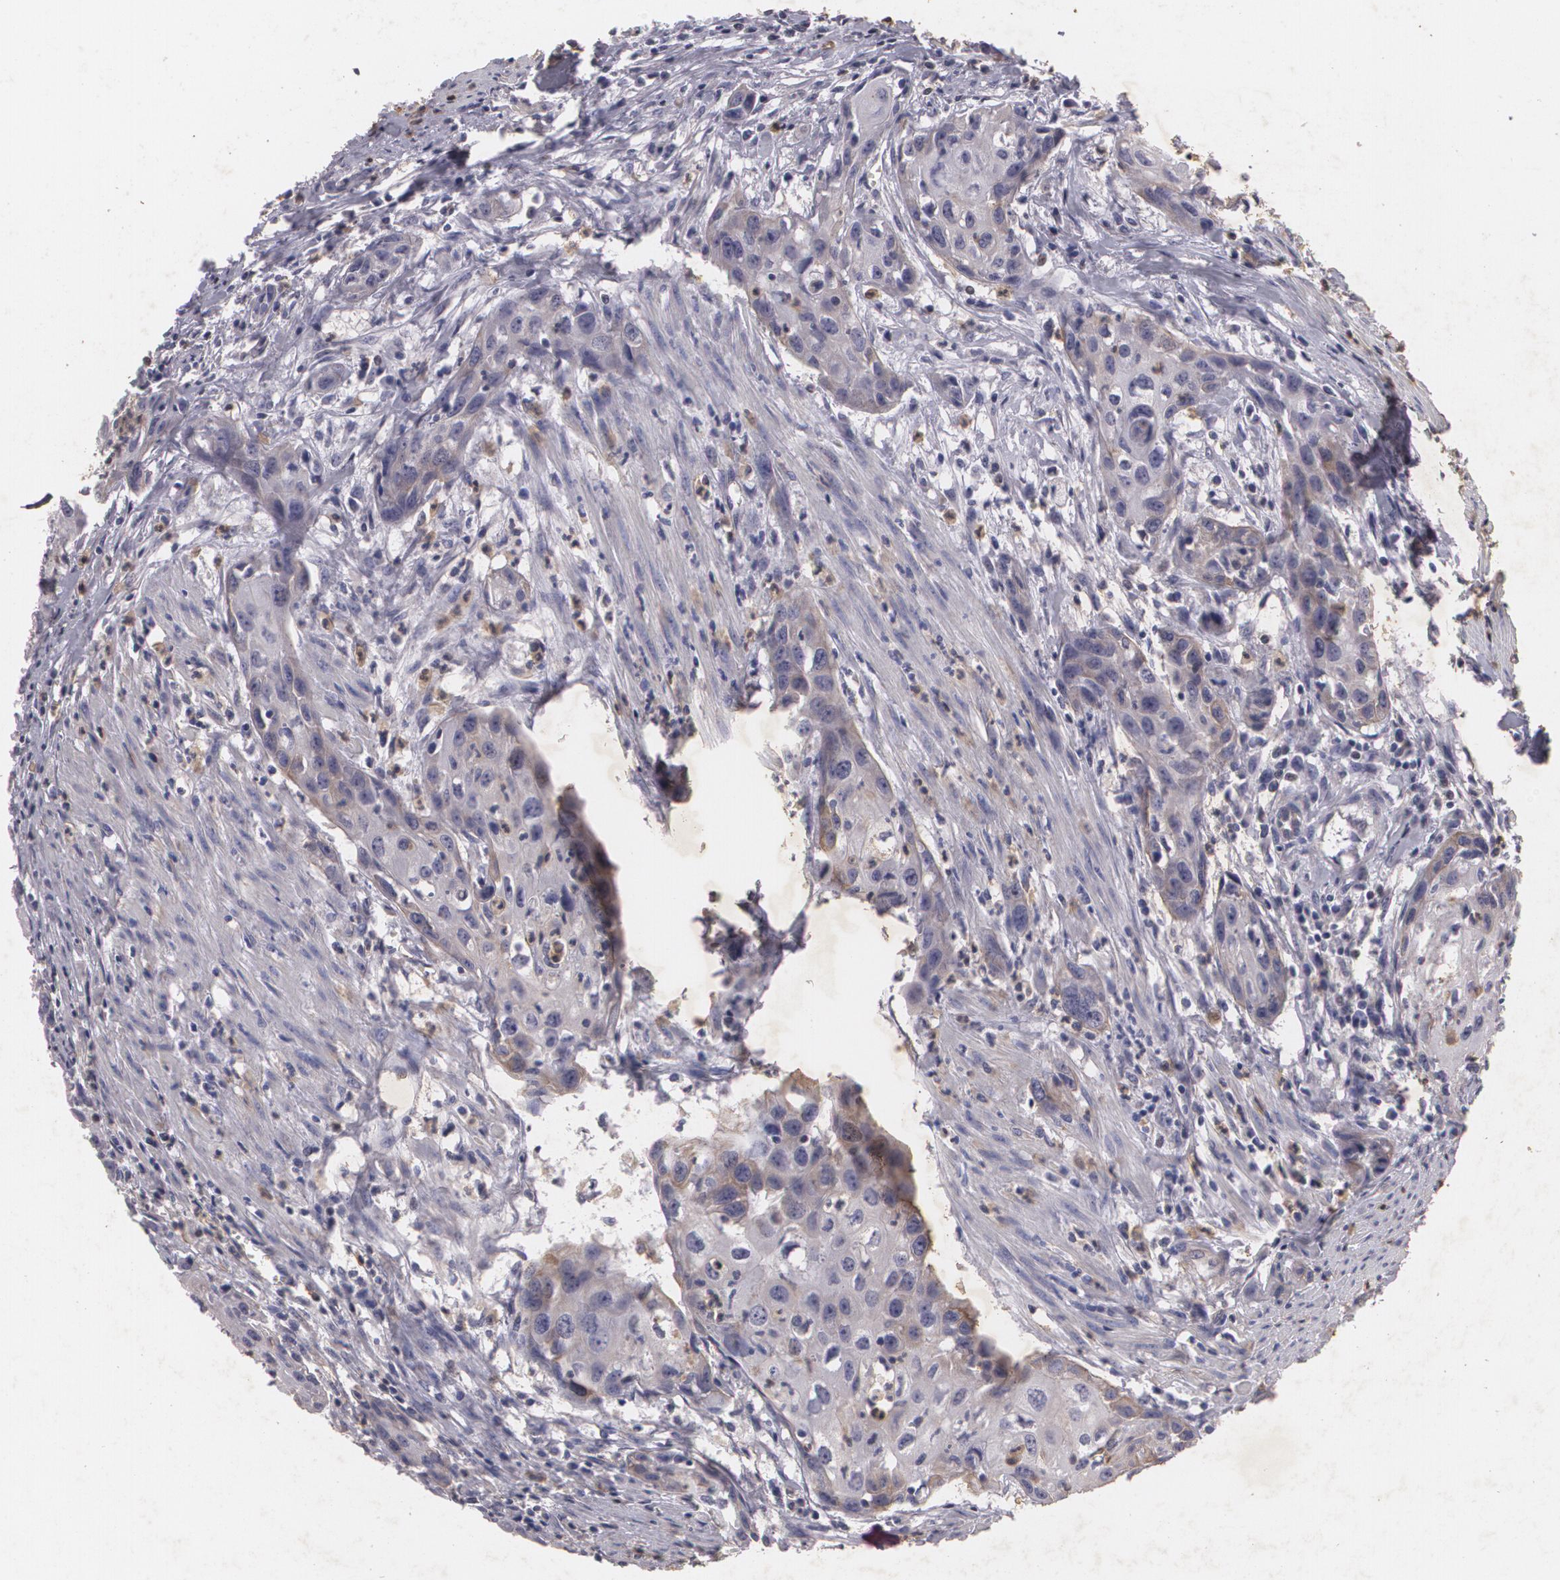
{"staining": {"intensity": "weak", "quantity": "<25%", "location": "cytoplasmic/membranous"}, "tissue": "urothelial cancer", "cell_type": "Tumor cells", "image_type": "cancer", "snomed": [{"axis": "morphology", "description": "Urothelial carcinoma, High grade"}, {"axis": "topography", "description": "Urinary bladder"}], "caption": "DAB (3,3'-diaminobenzidine) immunohistochemical staining of high-grade urothelial carcinoma shows no significant staining in tumor cells.", "gene": "KCNA4", "patient": {"sex": "male", "age": 54}}